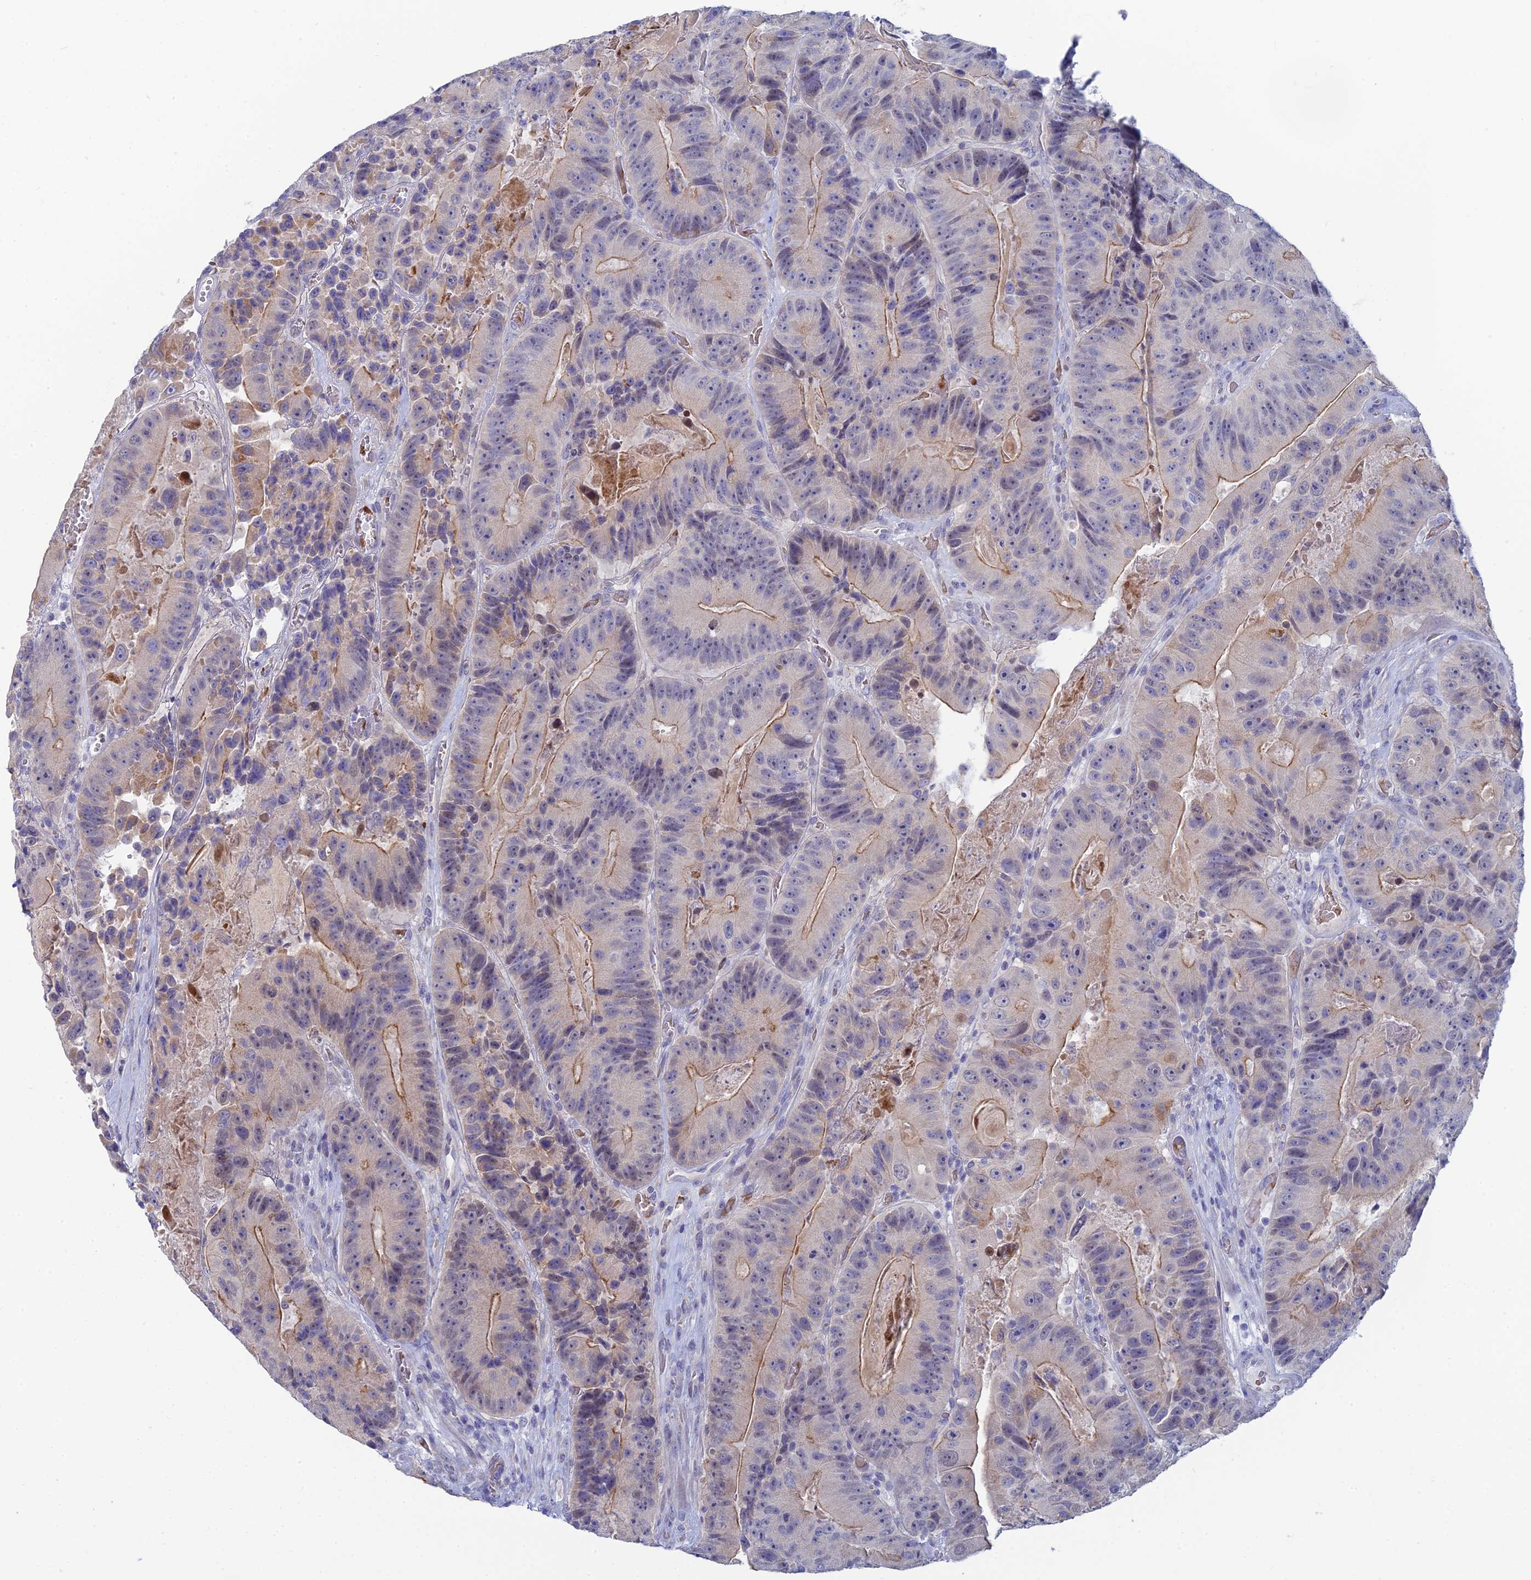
{"staining": {"intensity": "moderate", "quantity": "25%-75%", "location": "cytoplasmic/membranous"}, "tissue": "colorectal cancer", "cell_type": "Tumor cells", "image_type": "cancer", "snomed": [{"axis": "morphology", "description": "Adenocarcinoma, NOS"}, {"axis": "topography", "description": "Colon"}], "caption": "Moderate cytoplasmic/membranous expression is appreciated in about 25%-75% of tumor cells in adenocarcinoma (colorectal).", "gene": "GIPC1", "patient": {"sex": "female", "age": 86}}